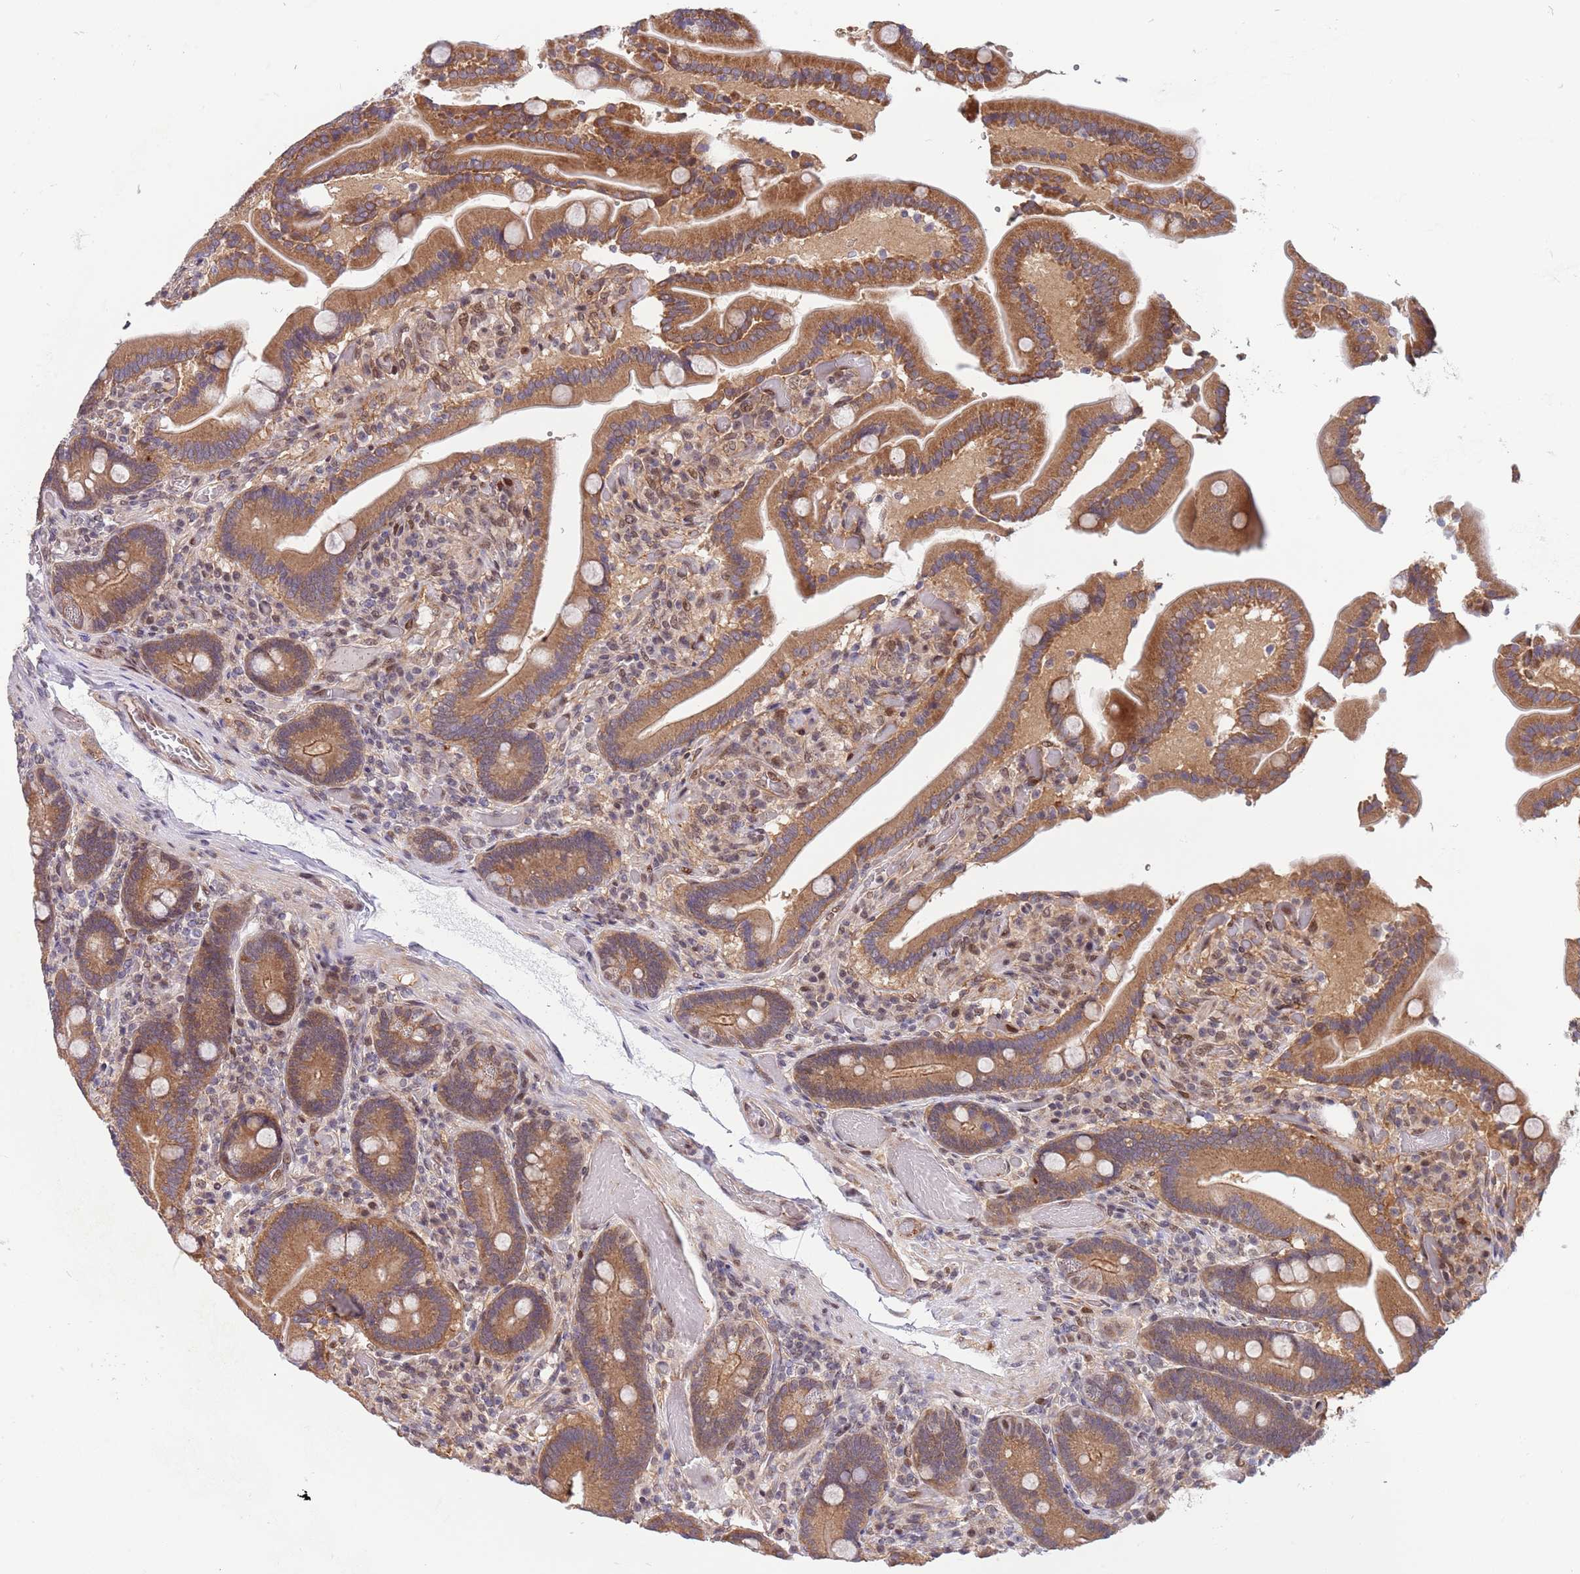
{"staining": {"intensity": "moderate", "quantity": ">75%", "location": "cytoplasmic/membranous"}, "tissue": "duodenum", "cell_type": "Glandular cells", "image_type": "normal", "snomed": [{"axis": "morphology", "description": "Normal tissue, NOS"}, {"axis": "topography", "description": "Duodenum"}], "caption": "High-power microscopy captured an IHC image of normal duodenum, revealing moderate cytoplasmic/membranous expression in about >75% of glandular cells. (DAB IHC, brown staining for protein, blue staining for nuclei).", "gene": "TBX10", "patient": {"sex": "female", "age": 62}}